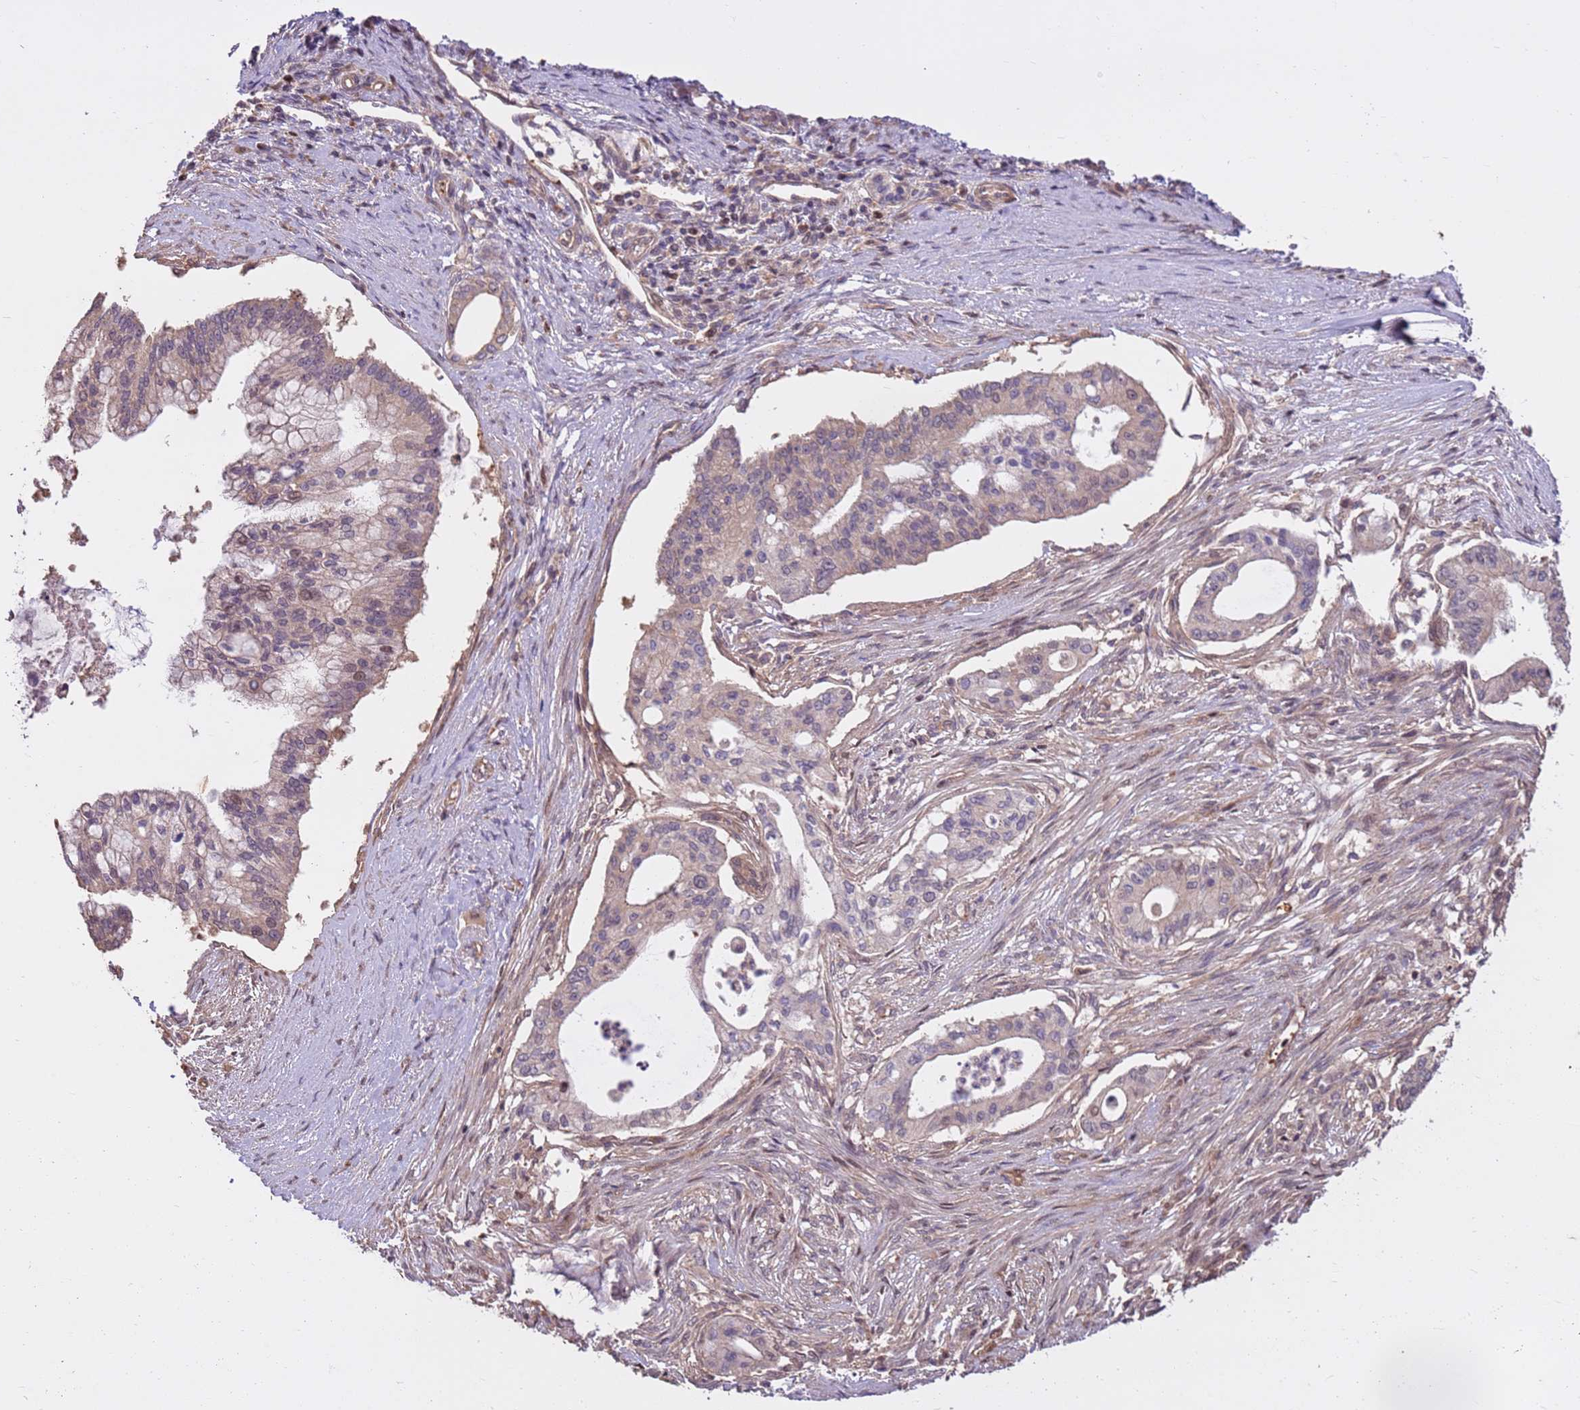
{"staining": {"intensity": "negative", "quantity": "none", "location": "none"}, "tissue": "pancreatic cancer", "cell_type": "Tumor cells", "image_type": "cancer", "snomed": [{"axis": "morphology", "description": "Adenocarcinoma, NOS"}, {"axis": "topography", "description": "Pancreas"}], "caption": "High power microscopy image of an IHC image of pancreatic cancer (adenocarcinoma), revealing no significant staining in tumor cells.", "gene": "CCDC112", "patient": {"sex": "male", "age": 46}}